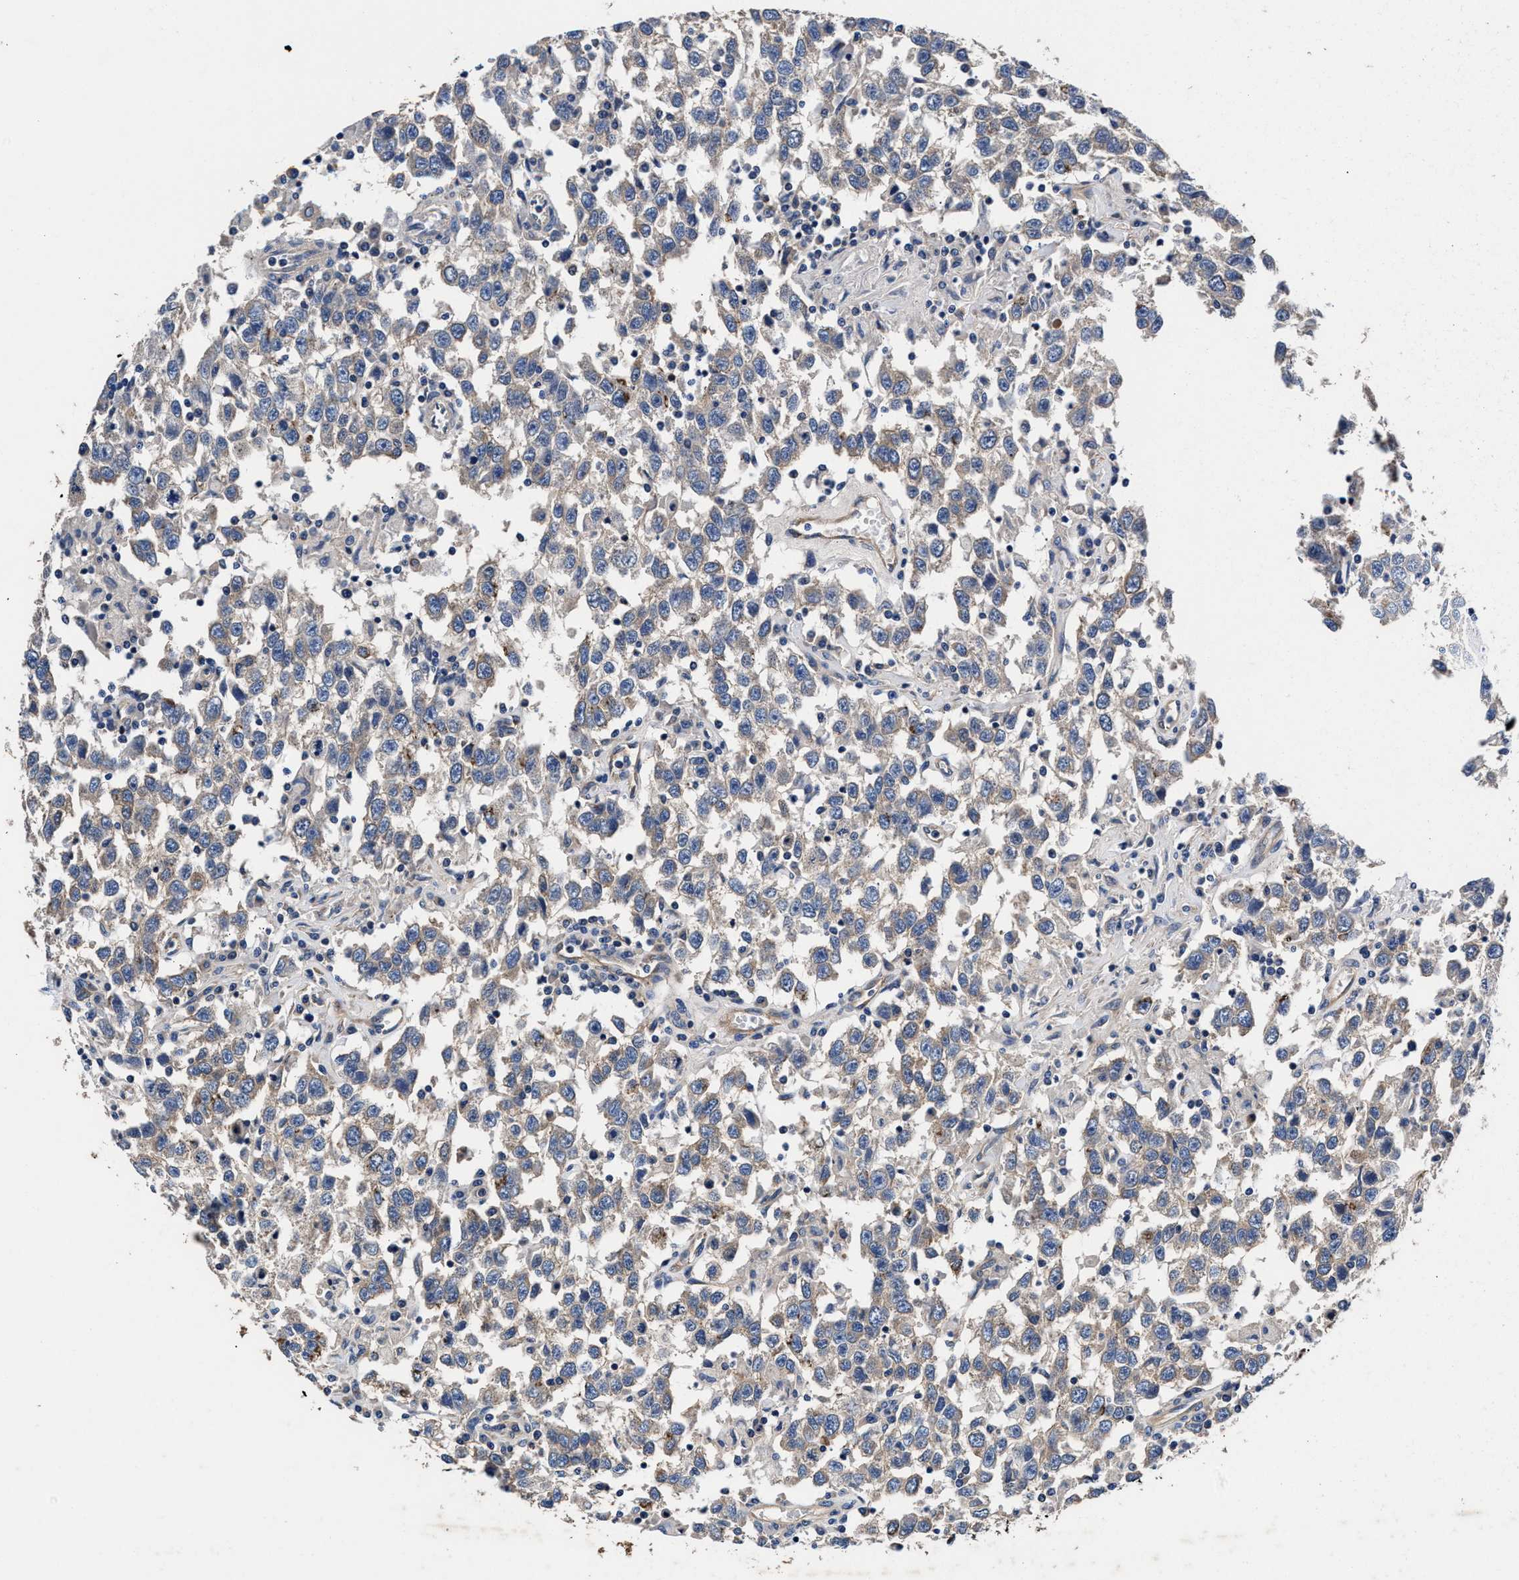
{"staining": {"intensity": "negative", "quantity": "none", "location": "none"}, "tissue": "testis cancer", "cell_type": "Tumor cells", "image_type": "cancer", "snomed": [{"axis": "morphology", "description": "Seminoma, NOS"}, {"axis": "topography", "description": "Testis"}], "caption": "Tumor cells are negative for protein expression in human testis cancer (seminoma).", "gene": "SH3GL1", "patient": {"sex": "male", "age": 41}}